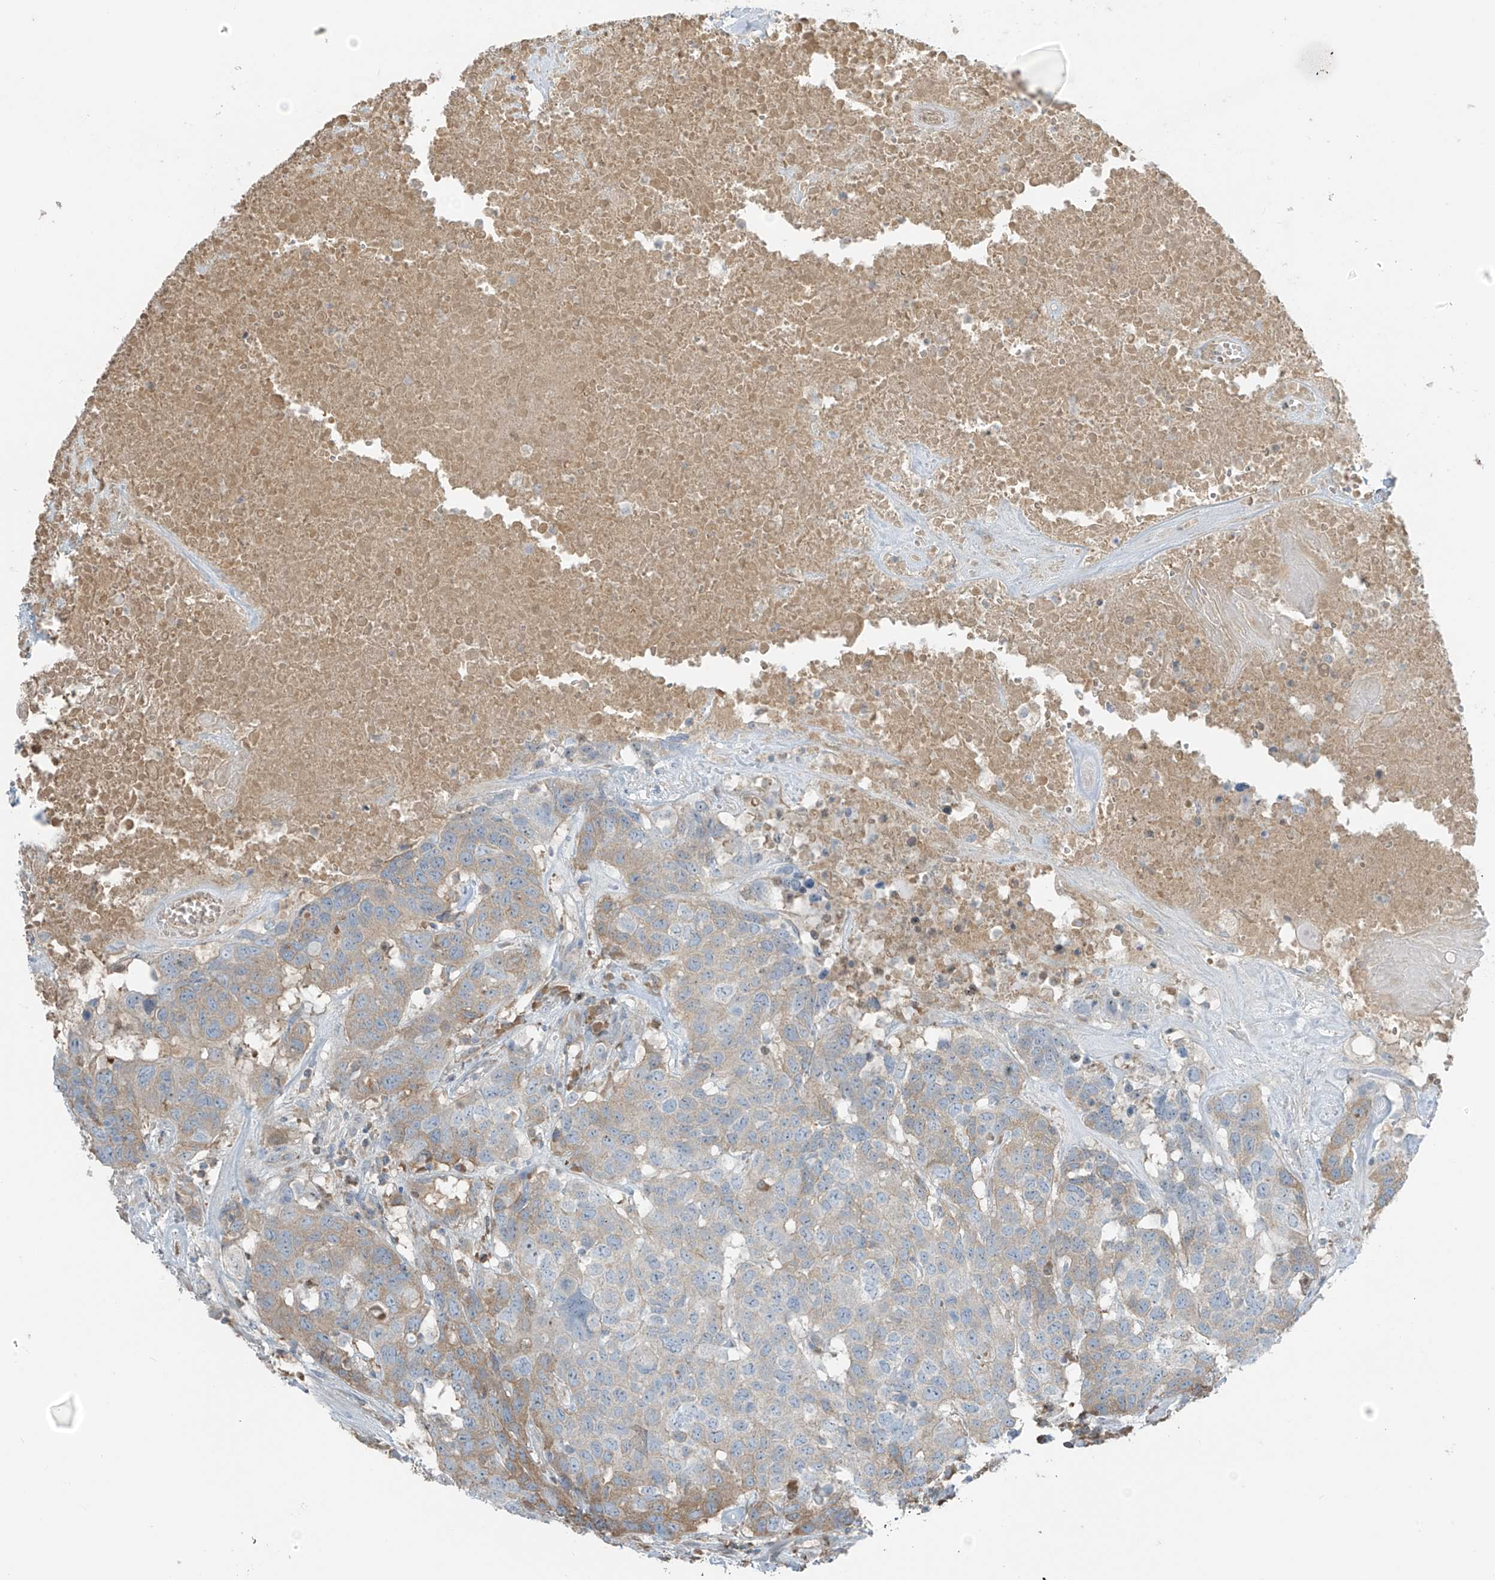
{"staining": {"intensity": "weak", "quantity": "25%-75%", "location": "cytoplasmic/membranous"}, "tissue": "head and neck cancer", "cell_type": "Tumor cells", "image_type": "cancer", "snomed": [{"axis": "morphology", "description": "Squamous cell carcinoma, NOS"}, {"axis": "topography", "description": "Head-Neck"}], "caption": "IHC micrograph of head and neck cancer stained for a protein (brown), which reveals low levels of weak cytoplasmic/membranous positivity in about 25%-75% of tumor cells.", "gene": "FAM131C", "patient": {"sex": "male", "age": 66}}